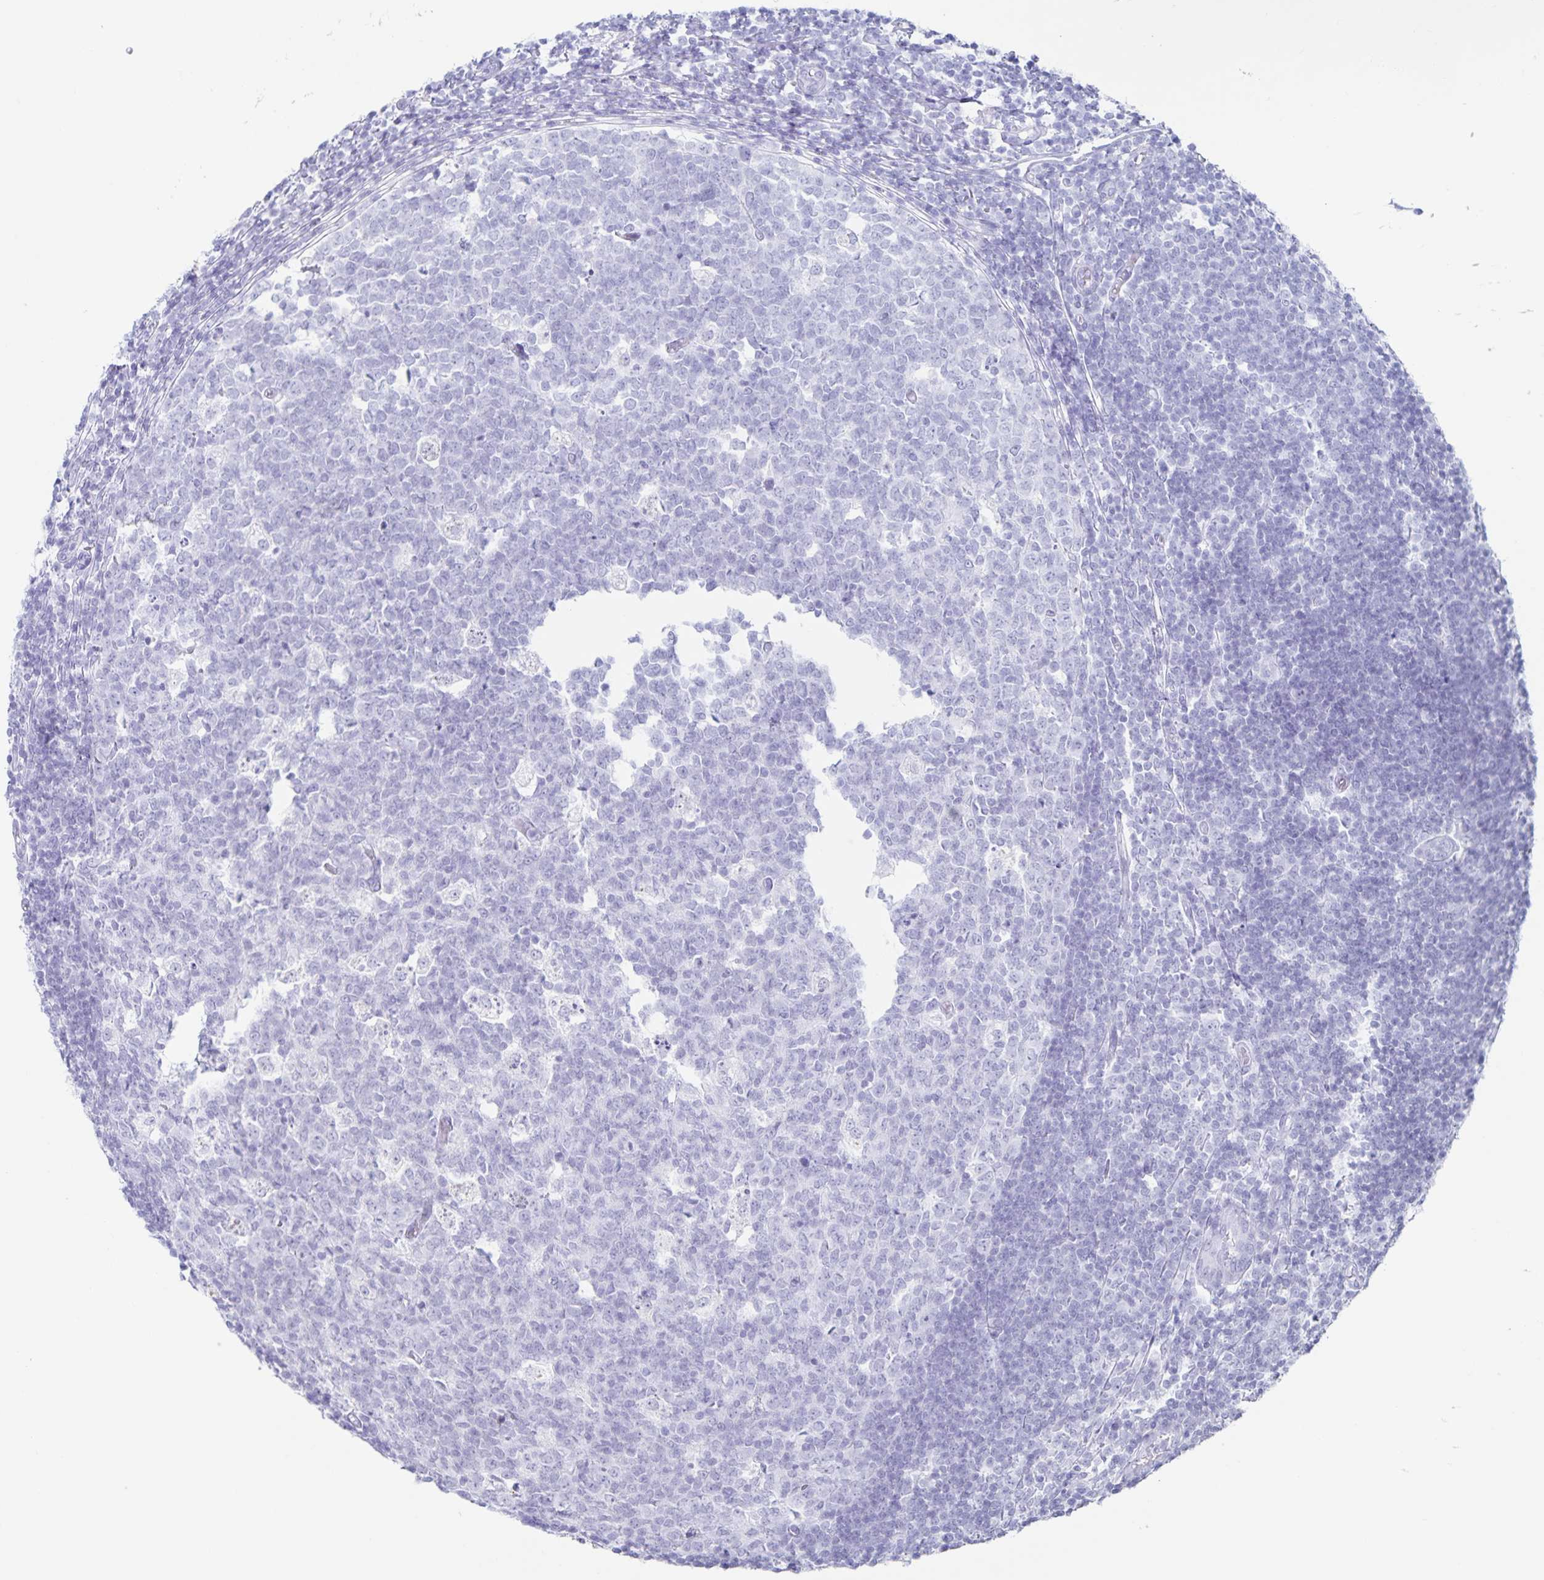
{"staining": {"intensity": "negative", "quantity": "none", "location": "none"}, "tissue": "appendix", "cell_type": "Glandular cells", "image_type": "normal", "snomed": [{"axis": "morphology", "description": "Normal tissue, NOS"}, {"axis": "topography", "description": "Appendix"}], "caption": "This is an immunohistochemistry (IHC) image of normal human appendix. There is no staining in glandular cells.", "gene": "LCE6A", "patient": {"sex": "male", "age": 18}}